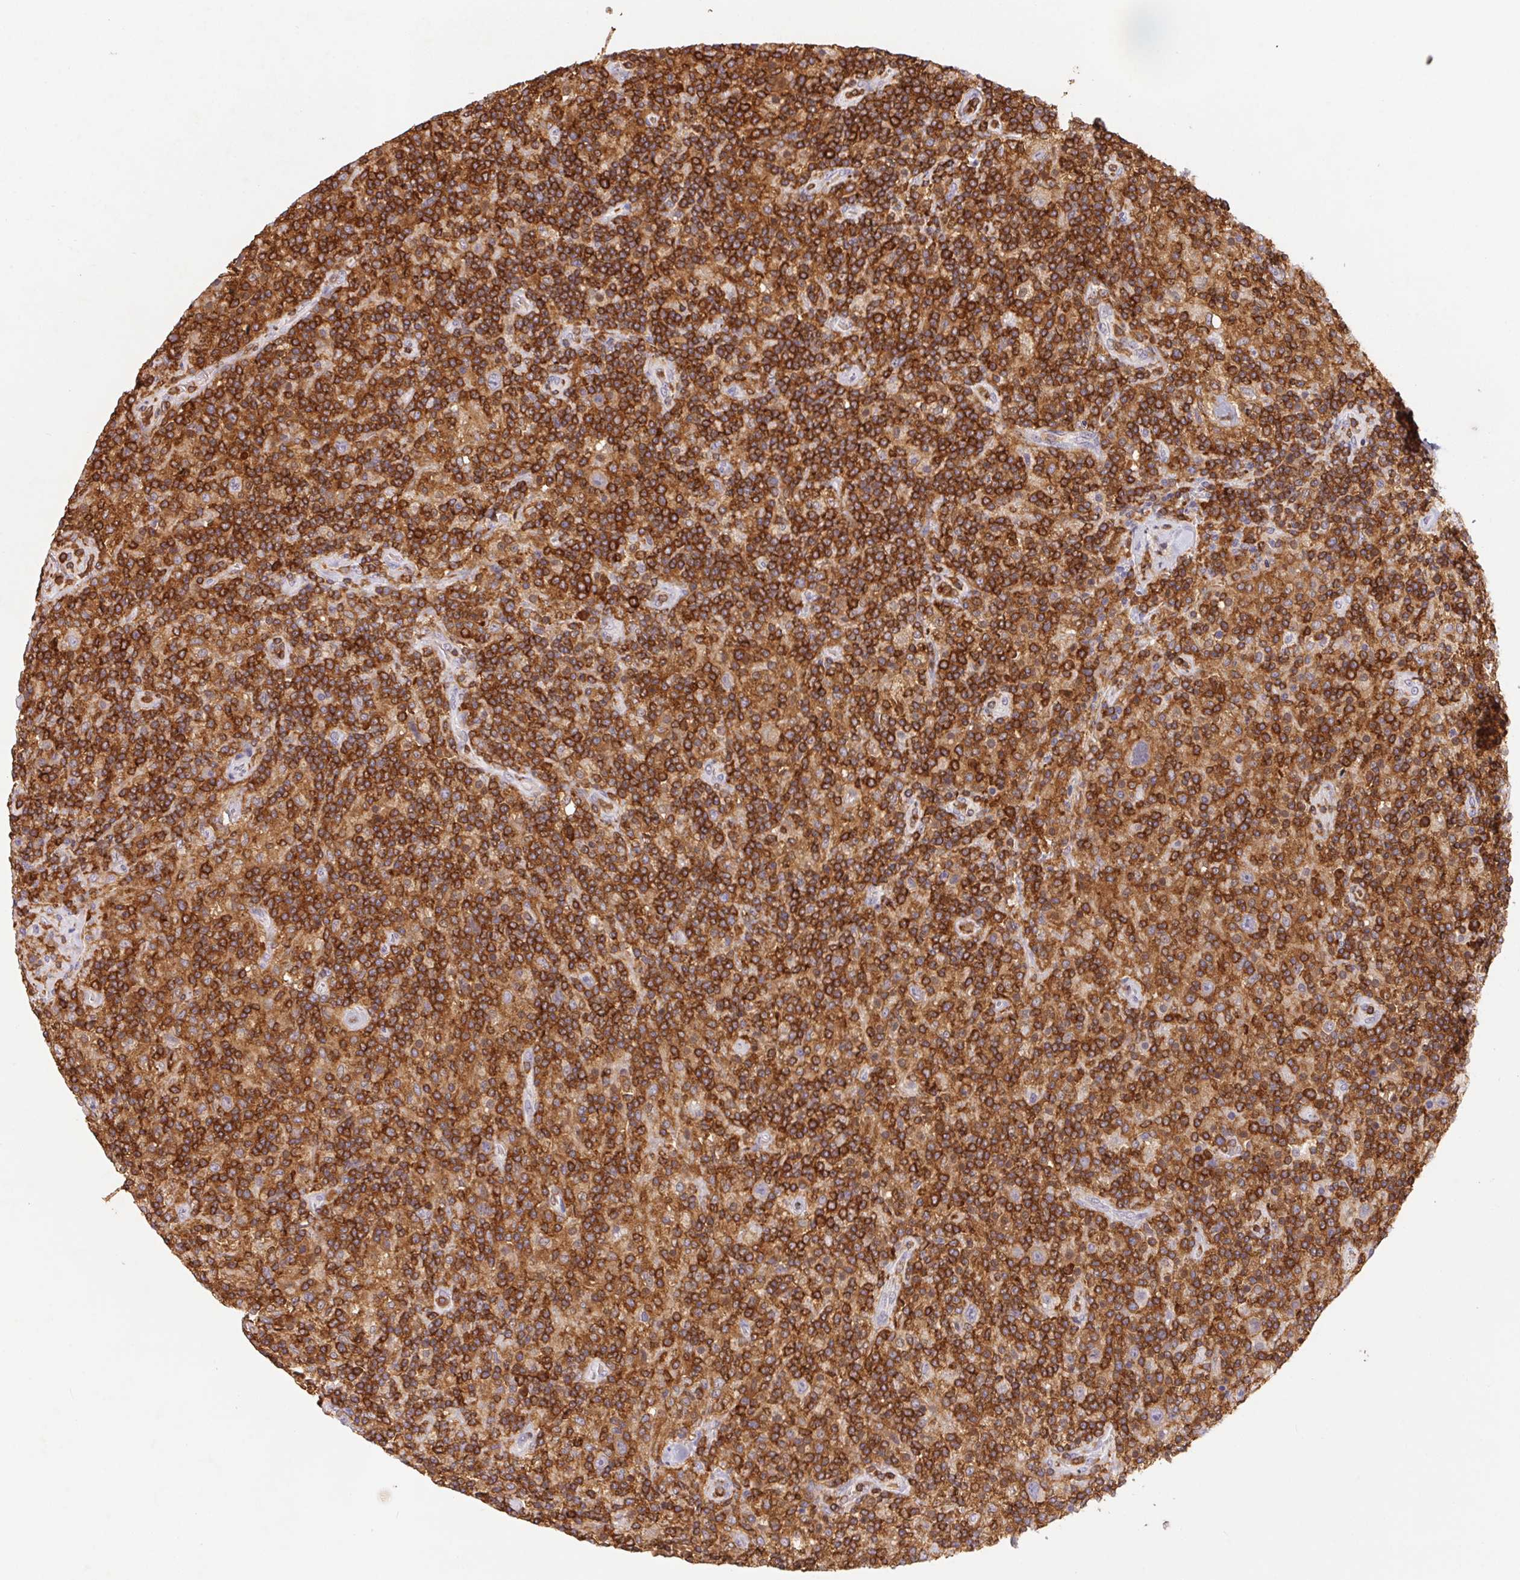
{"staining": {"intensity": "weak", "quantity": "25%-75%", "location": "cytoplasmic/membranous"}, "tissue": "lymphoma", "cell_type": "Tumor cells", "image_type": "cancer", "snomed": [{"axis": "morphology", "description": "Hodgkin's disease, NOS"}, {"axis": "topography", "description": "Lymph node"}], "caption": "Lymphoma stained with immunohistochemistry reveals weak cytoplasmic/membranous staining in about 25%-75% of tumor cells. Nuclei are stained in blue.", "gene": "APBB1IP", "patient": {"sex": "male", "age": 70}}